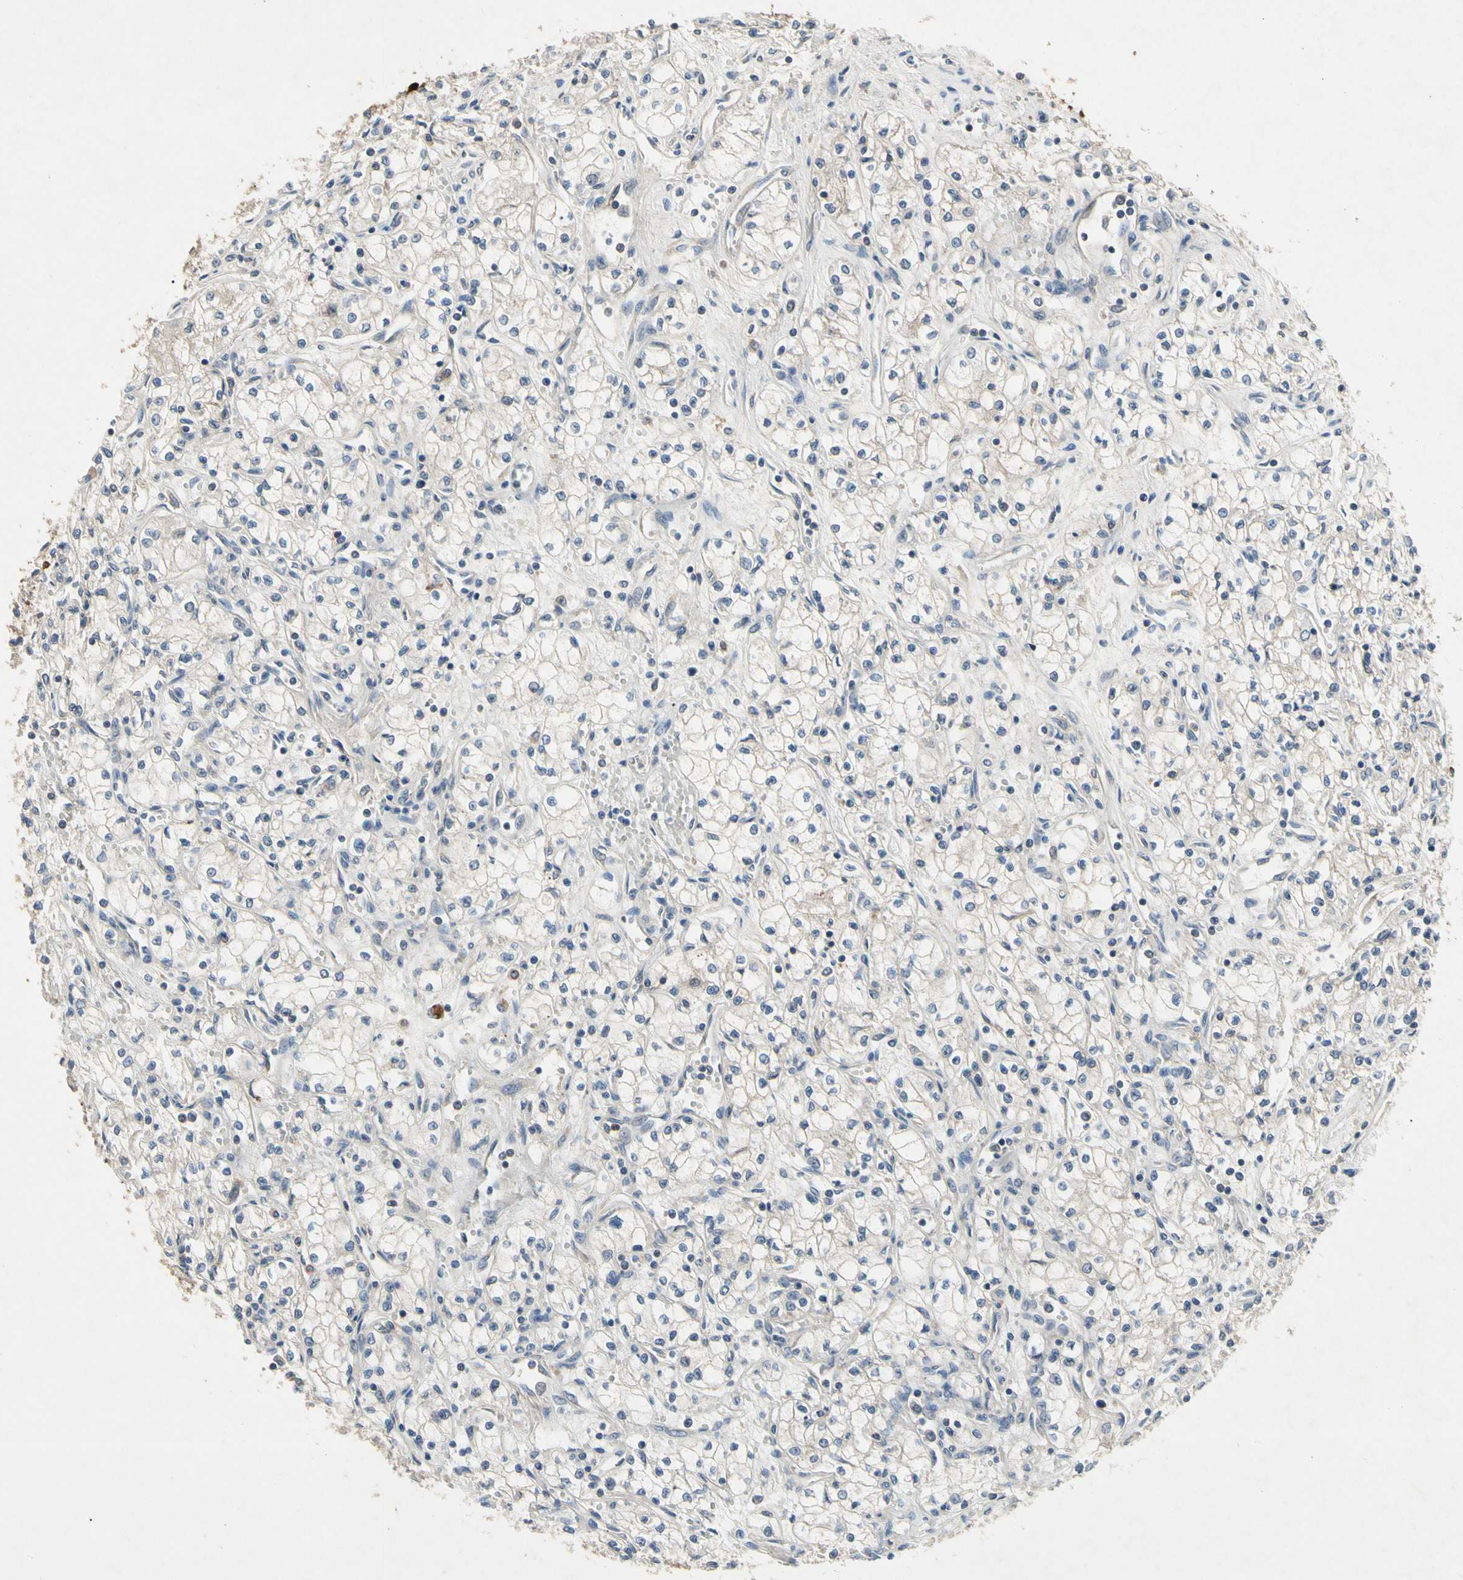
{"staining": {"intensity": "negative", "quantity": "none", "location": "none"}, "tissue": "renal cancer", "cell_type": "Tumor cells", "image_type": "cancer", "snomed": [{"axis": "morphology", "description": "Normal tissue, NOS"}, {"axis": "morphology", "description": "Adenocarcinoma, NOS"}, {"axis": "topography", "description": "Kidney"}], "caption": "Immunohistochemical staining of human adenocarcinoma (renal) exhibits no significant staining in tumor cells.", "gene": "CRTAC1", "patient": {"sex": "male", "age": 59}}